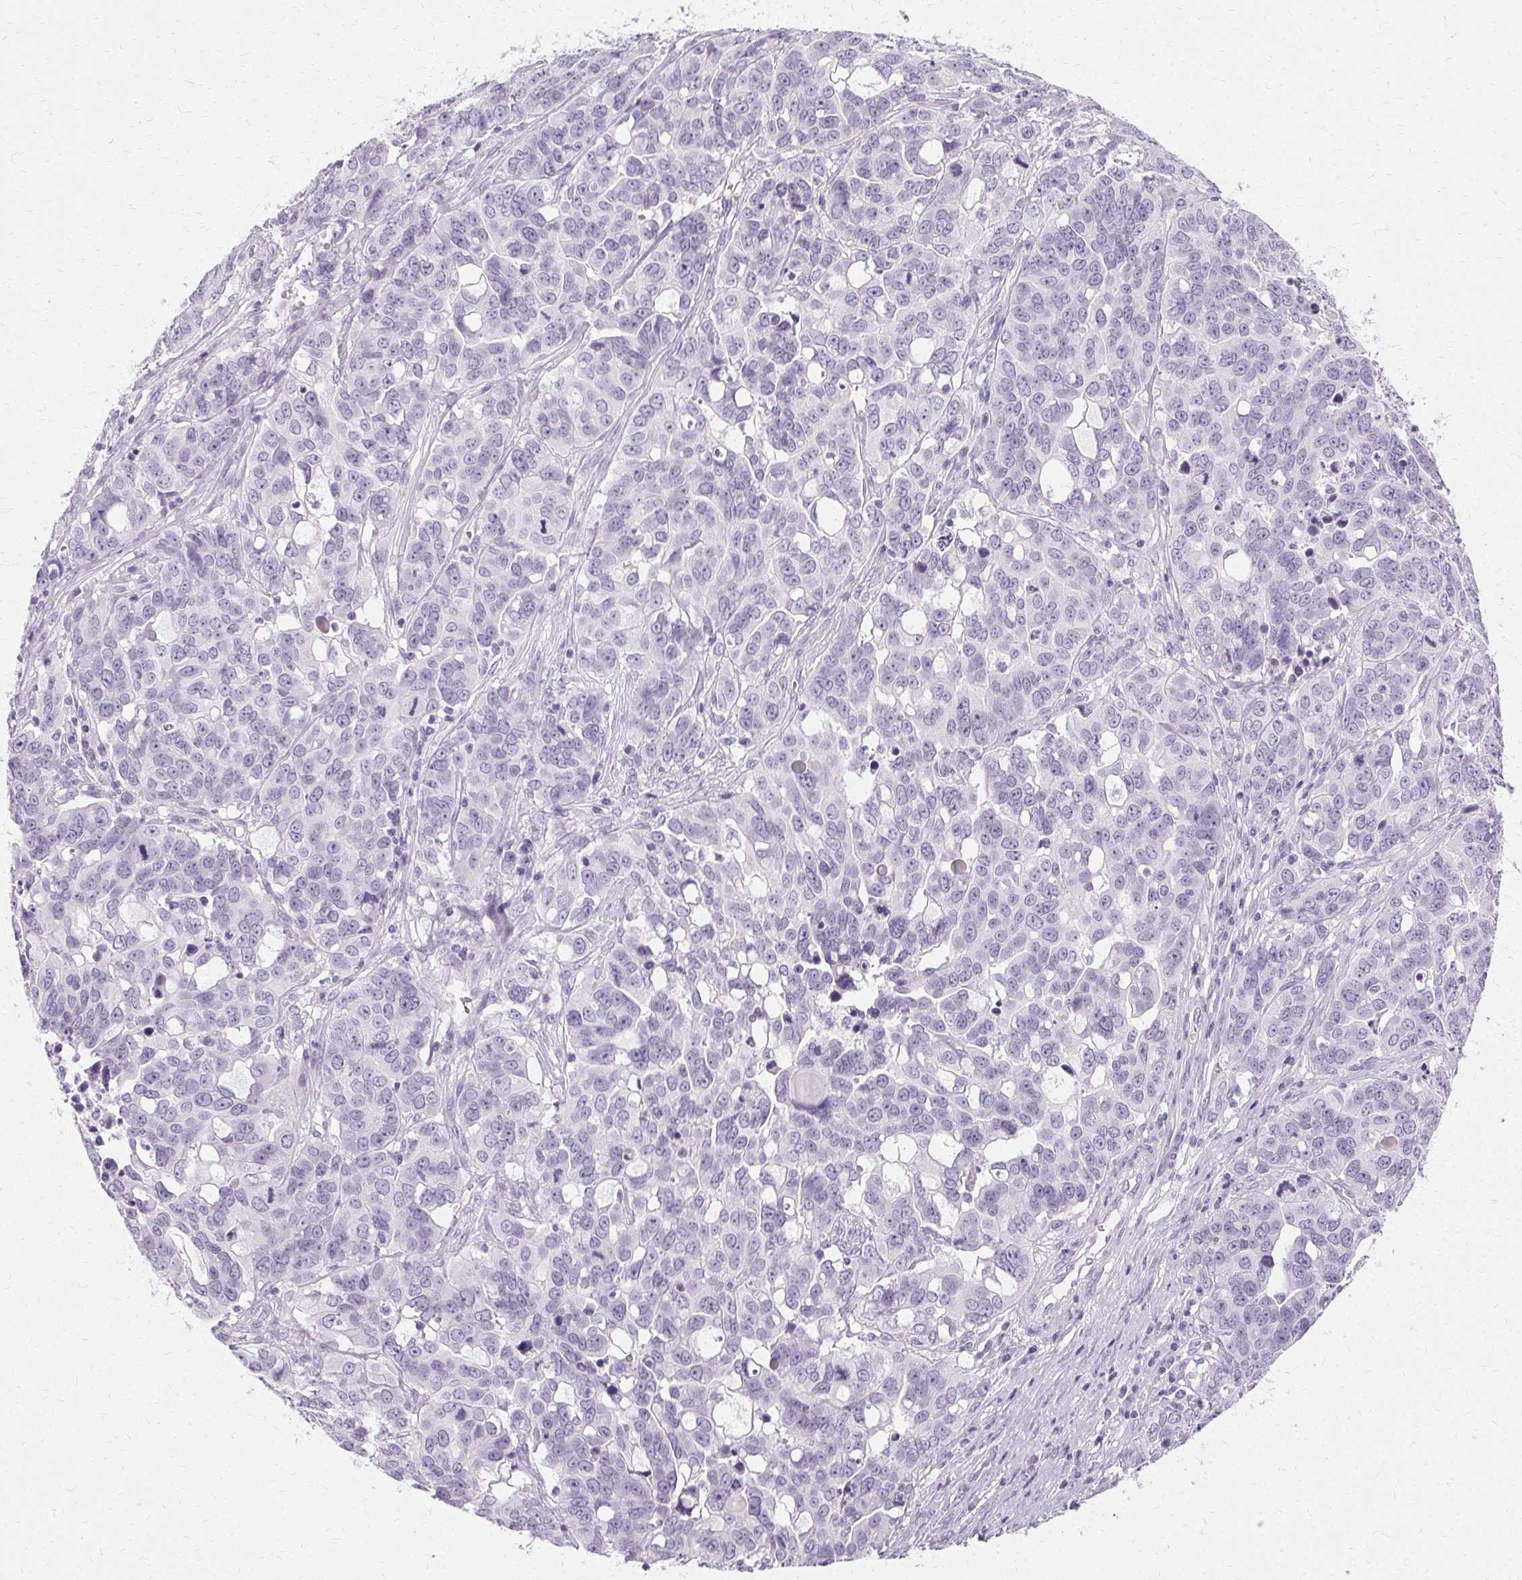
{"staining": {"intensity": "negative", "quantity": "none", "location": "none"}, "tissue": "ovarian cancer", "cell_type": "Tumor cells", "image_type": "cancer", "snomed": [{"axis": "morphology", "description": "Carcinoma, endometroid"}, {"axis": "topography", "description": "Ovary"}], "caption": "High power microscopy histopathology image of an immunohistochemistry (IHC) micrograph of ovarian cancer (endometroid carcinoma), revealing no significant staining in tumor cells.", "gene": "KRT6C", "patient": {"sex": "female", "age": 78}}